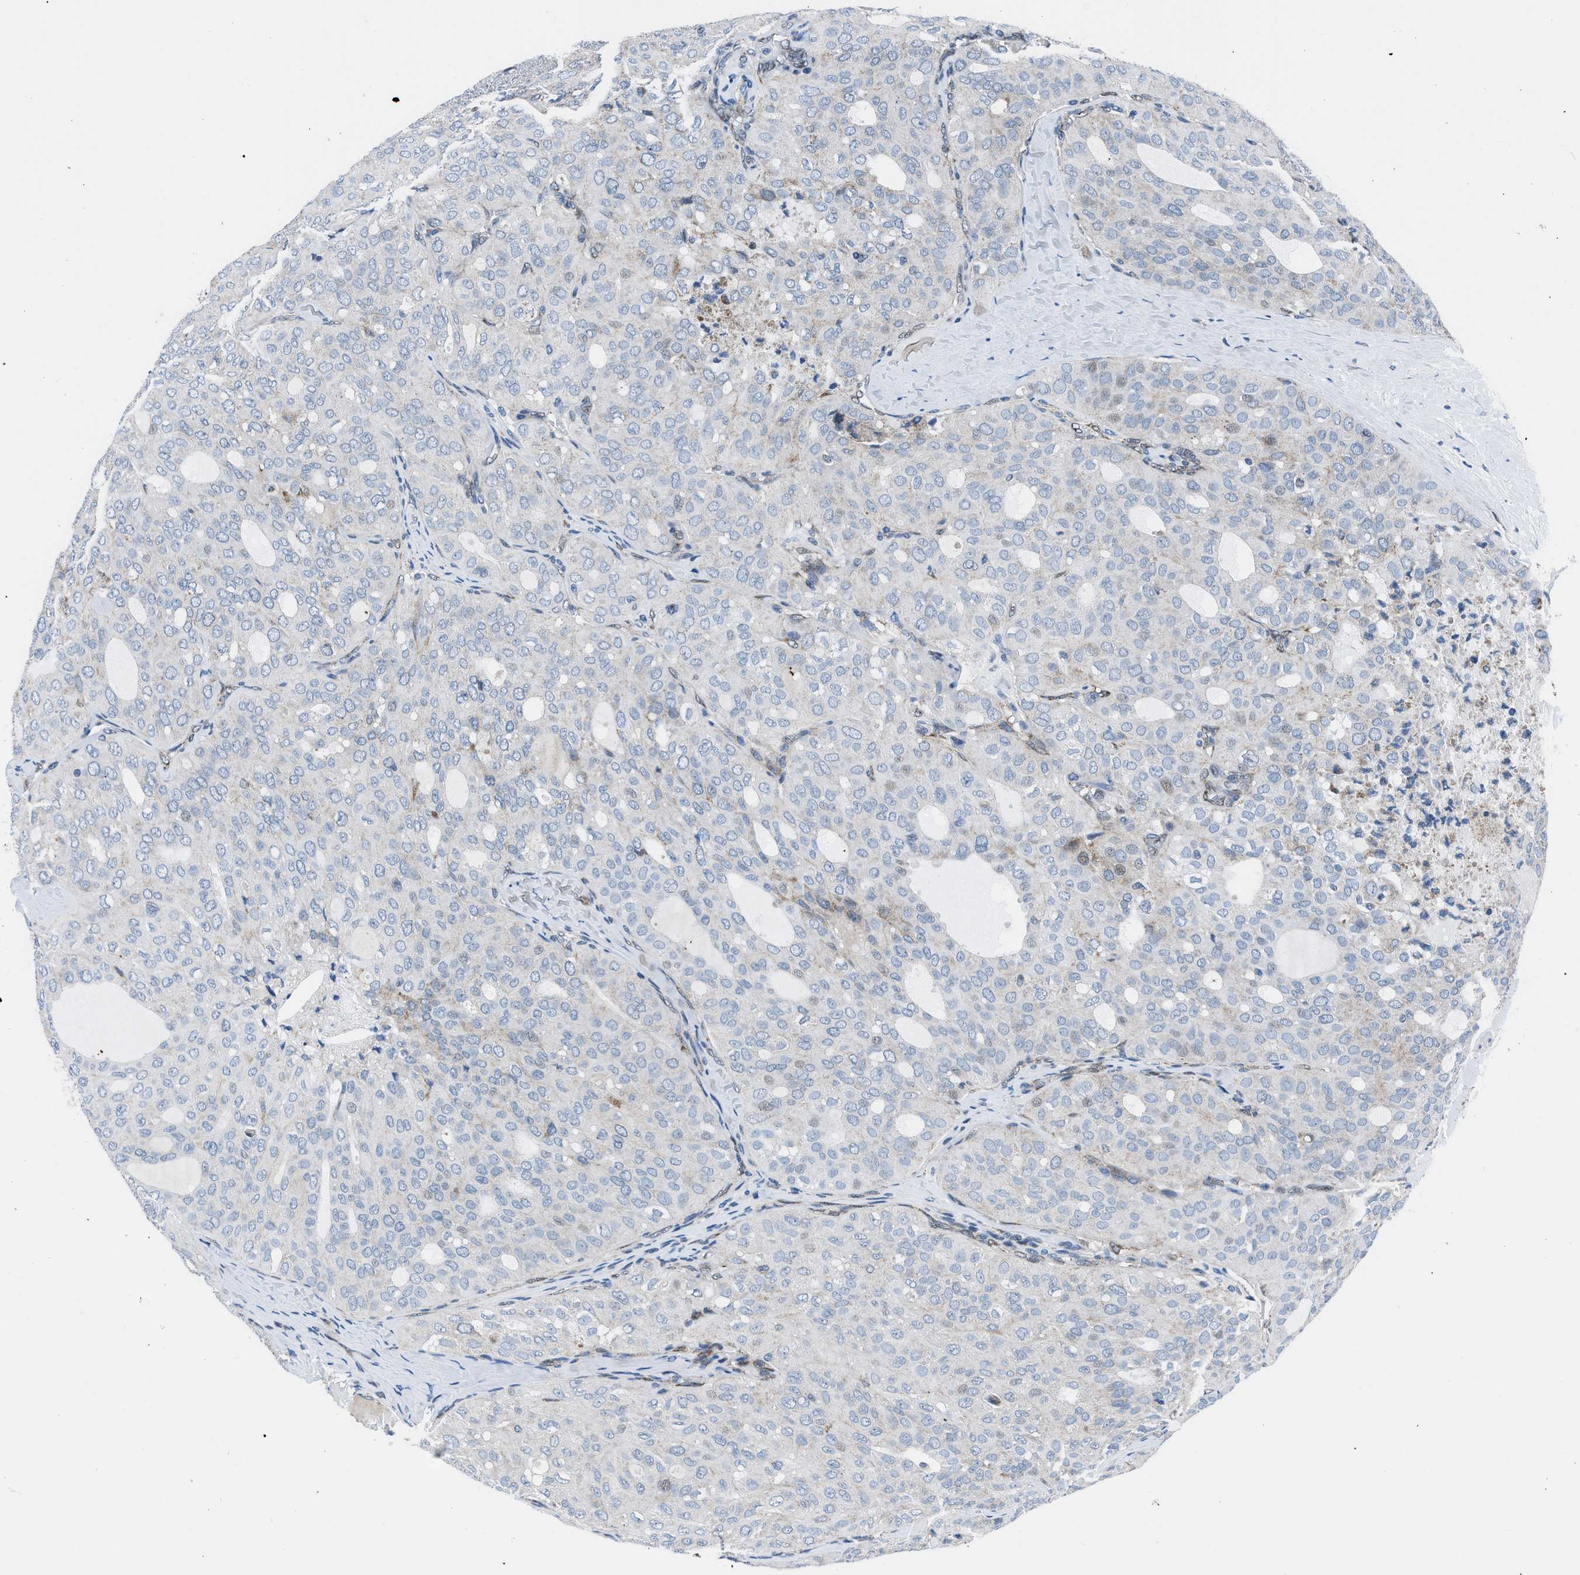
{"staining": {"intensity": "negative", "quantity": "none", "location": "none"}, "tissue": "thyroid cancer", "cell_type": "Tumor cells", "image_type": "cancer", "snomed": [{"axis": "morphology", "description": "Follicular adenoma carcinoma, NOS"}, {"axis": "topography", "description": "Thyroid gland"}], "caption": "The image reveals no staining of tumor cells in follicular adenoma carcinoma (thyroid).", "gene": "LMO2", "patient": {"sex": "male", "age": 75}}